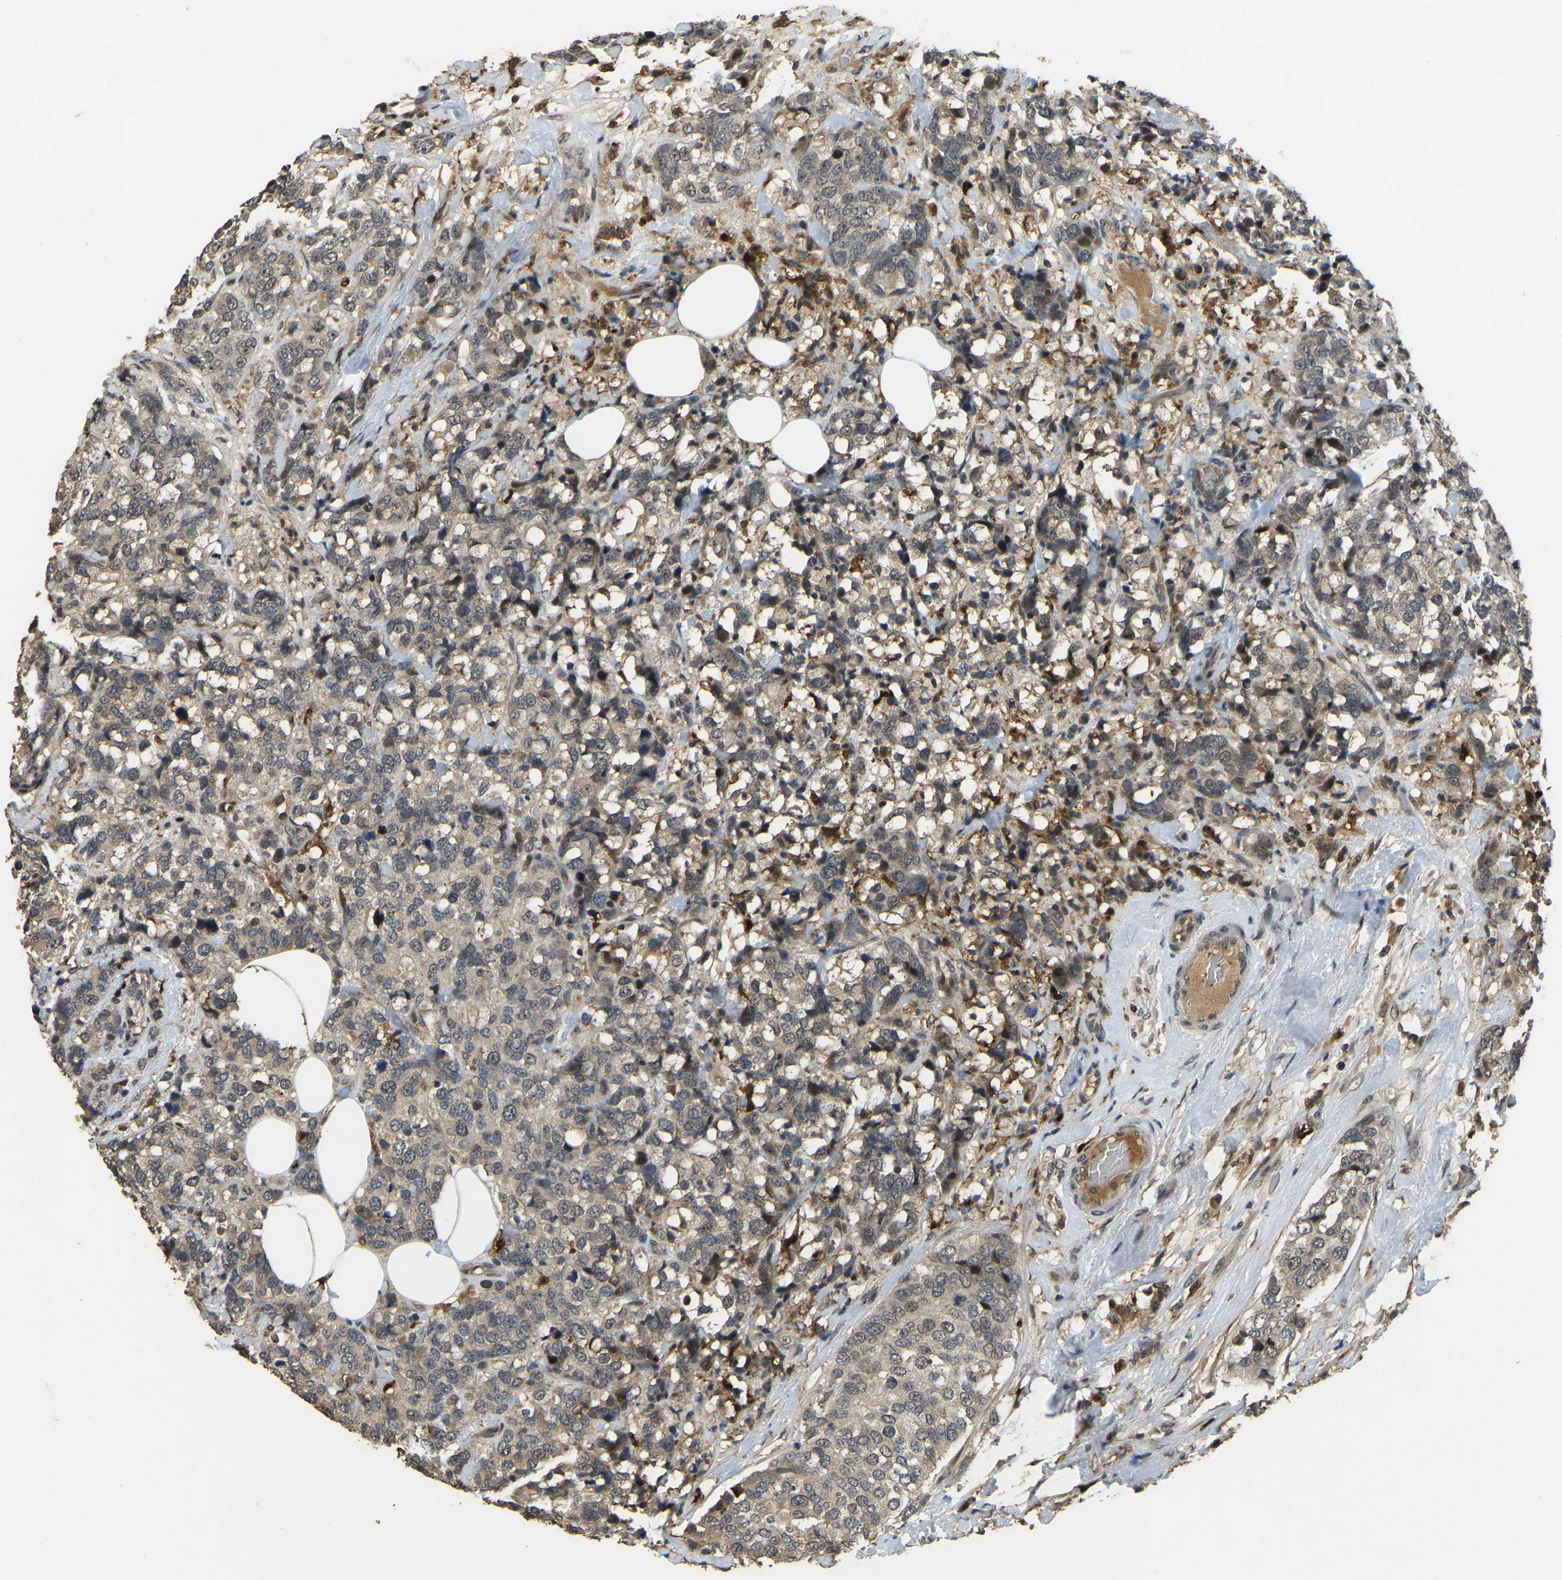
{"staining": {"intensity": "negative", "quantity": "none", "location": "none"}, "tissue": "breast cancer", "cell_type": "Tumor cells", "image_type": "cancer", "snomed": [{"axis": "morphology", "description": "Lobular carcinoma"}, {"axis": "topography", "description": "Breast"}], "caption": "Immunohistochemistry image of neoplastic tissue: human breast cancer (lobular carcinoma) stained with DAB (3,3'-diaminobenzidine) demonstrates no significant protein positivity in tumor cells.", "gene": "RNF141", "patient": {"sex": "female", "age": 59}}